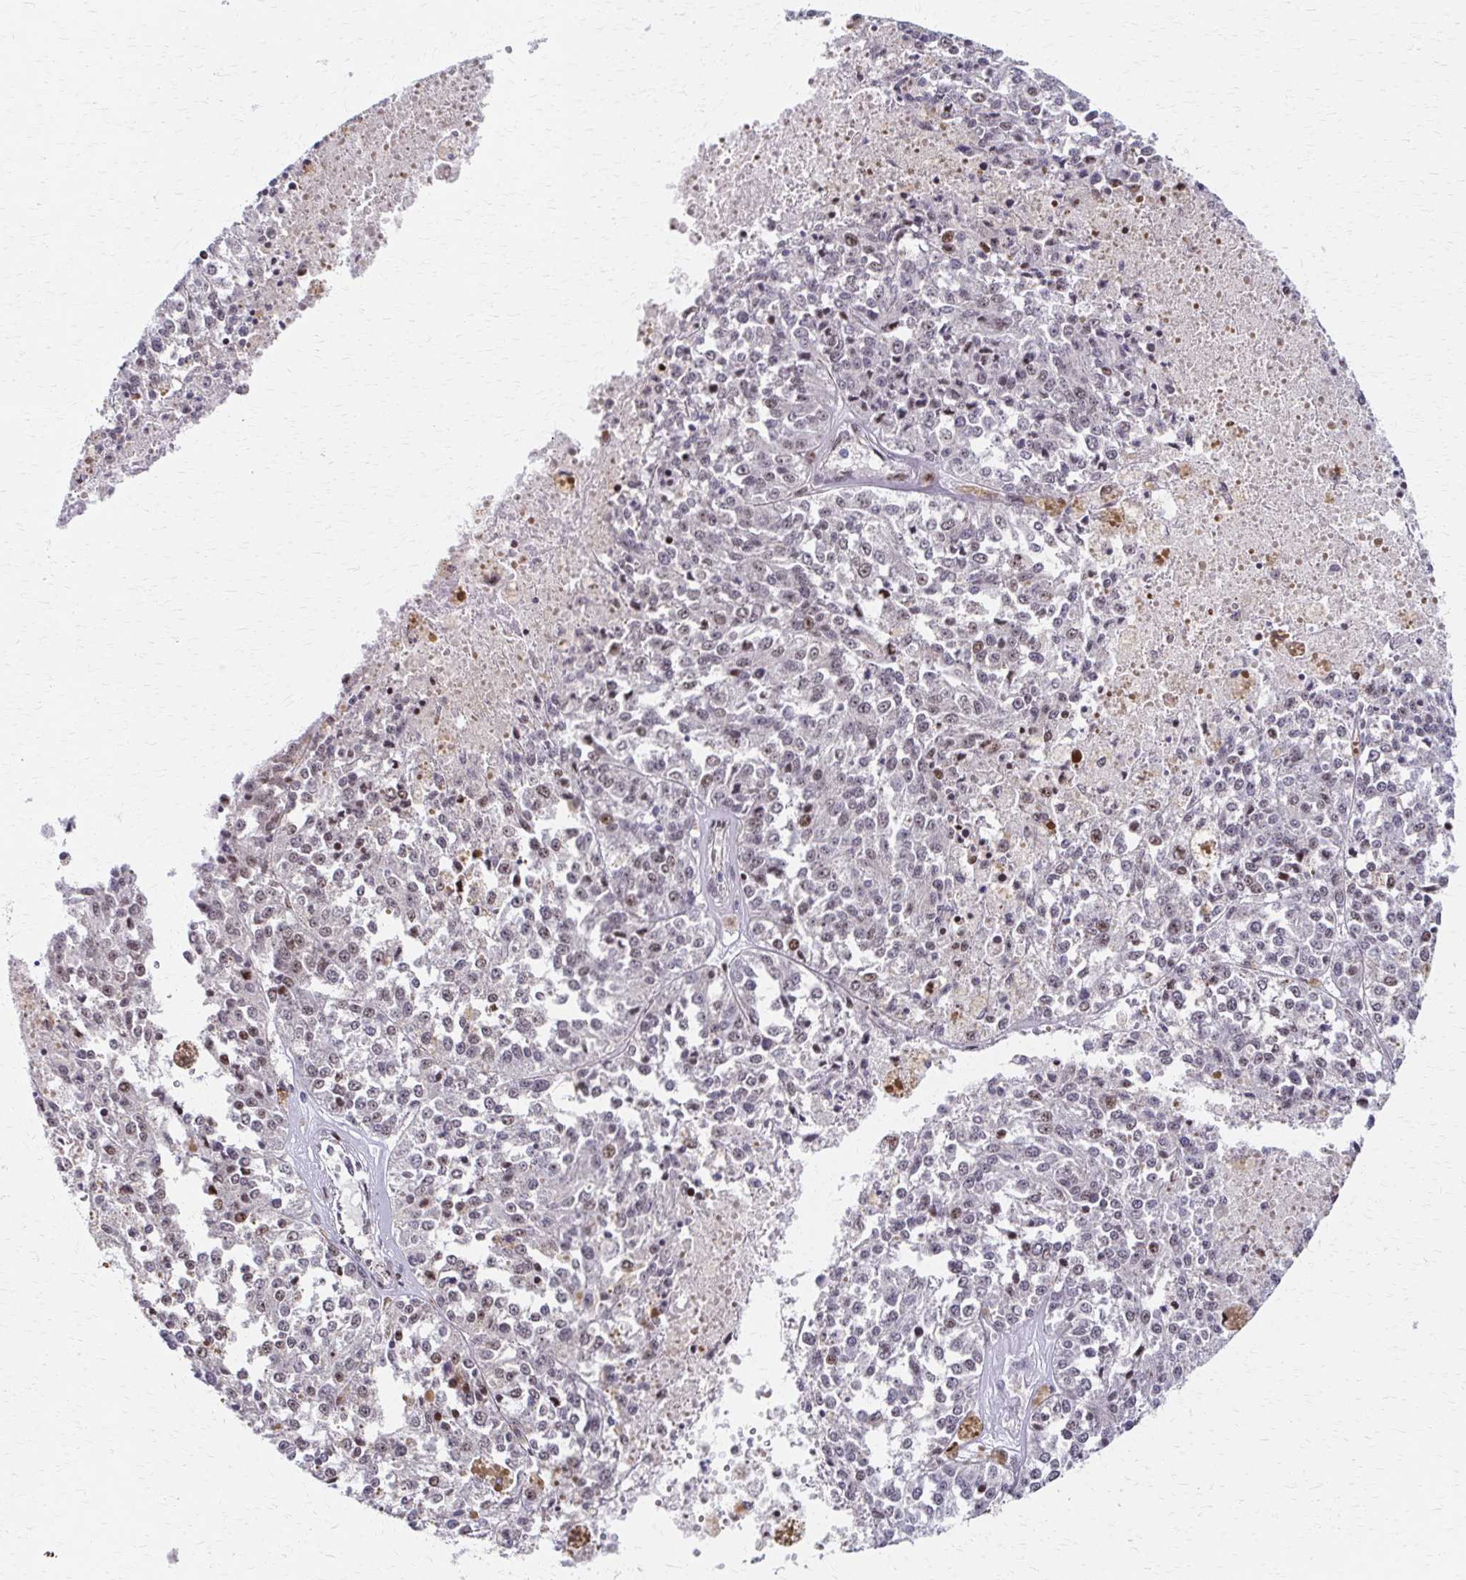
{"staining": {"intensity": "weak", "quantity": ">75%", "location": "nuclear"}, "tissue": "melanoma", "cell_type": "Tumor cells", "image_type": "cancer", "snomed": [{"axis": "morphology", "description": "Malignant melanoma, Metastatic site"}, {"axis": "topography", "description": "Lymph node"}], "caption": "The image shows a brown stain indicating the presence of a protein in the nuclear of tumor cells in melanoma. Ihc stains the protein of interest in brown and the nuclei are stained blue.", "gene": "PSMD7", "patient": {"sex": "female", "age": 64}}